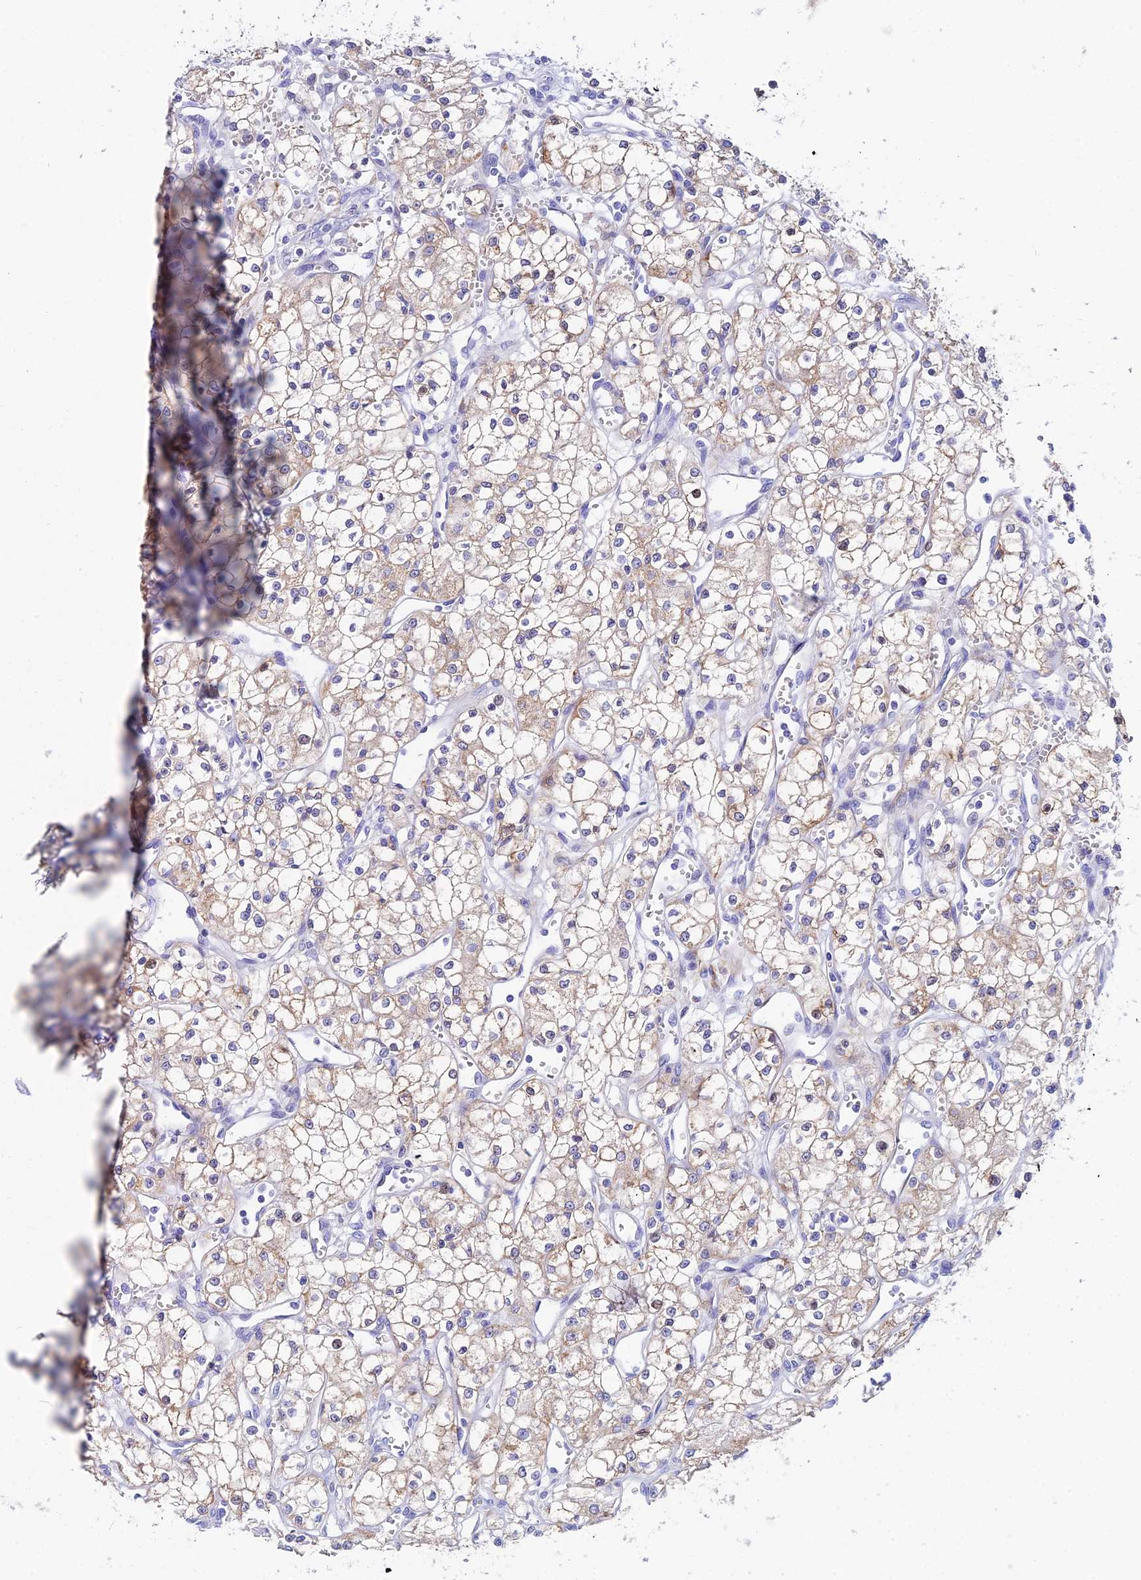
{"staining": {"intensity": "weak", "quantity": "25%-75%", "location": "cytoplasmic/membranous"}, "tissue": "renal cancer", "cell_type": "Tumor cells", "image_type": "cancer", "snomed": [{"axis": "morphology", "description": "Adenocarcinoma, NOS"}, {"axis": "topography", "description": "Kidney"}], "caption": "Immunohistochemistry (IHC) histopathology image of human renal cancer (adenocarcinoma) stained for a protein (brown), which displays low levels of weak cytoplasmic/membranous staining in about 25%-75% of tumor cells.", "gene": "CEP41", "patient": {"sex": "male", "age": 59}}